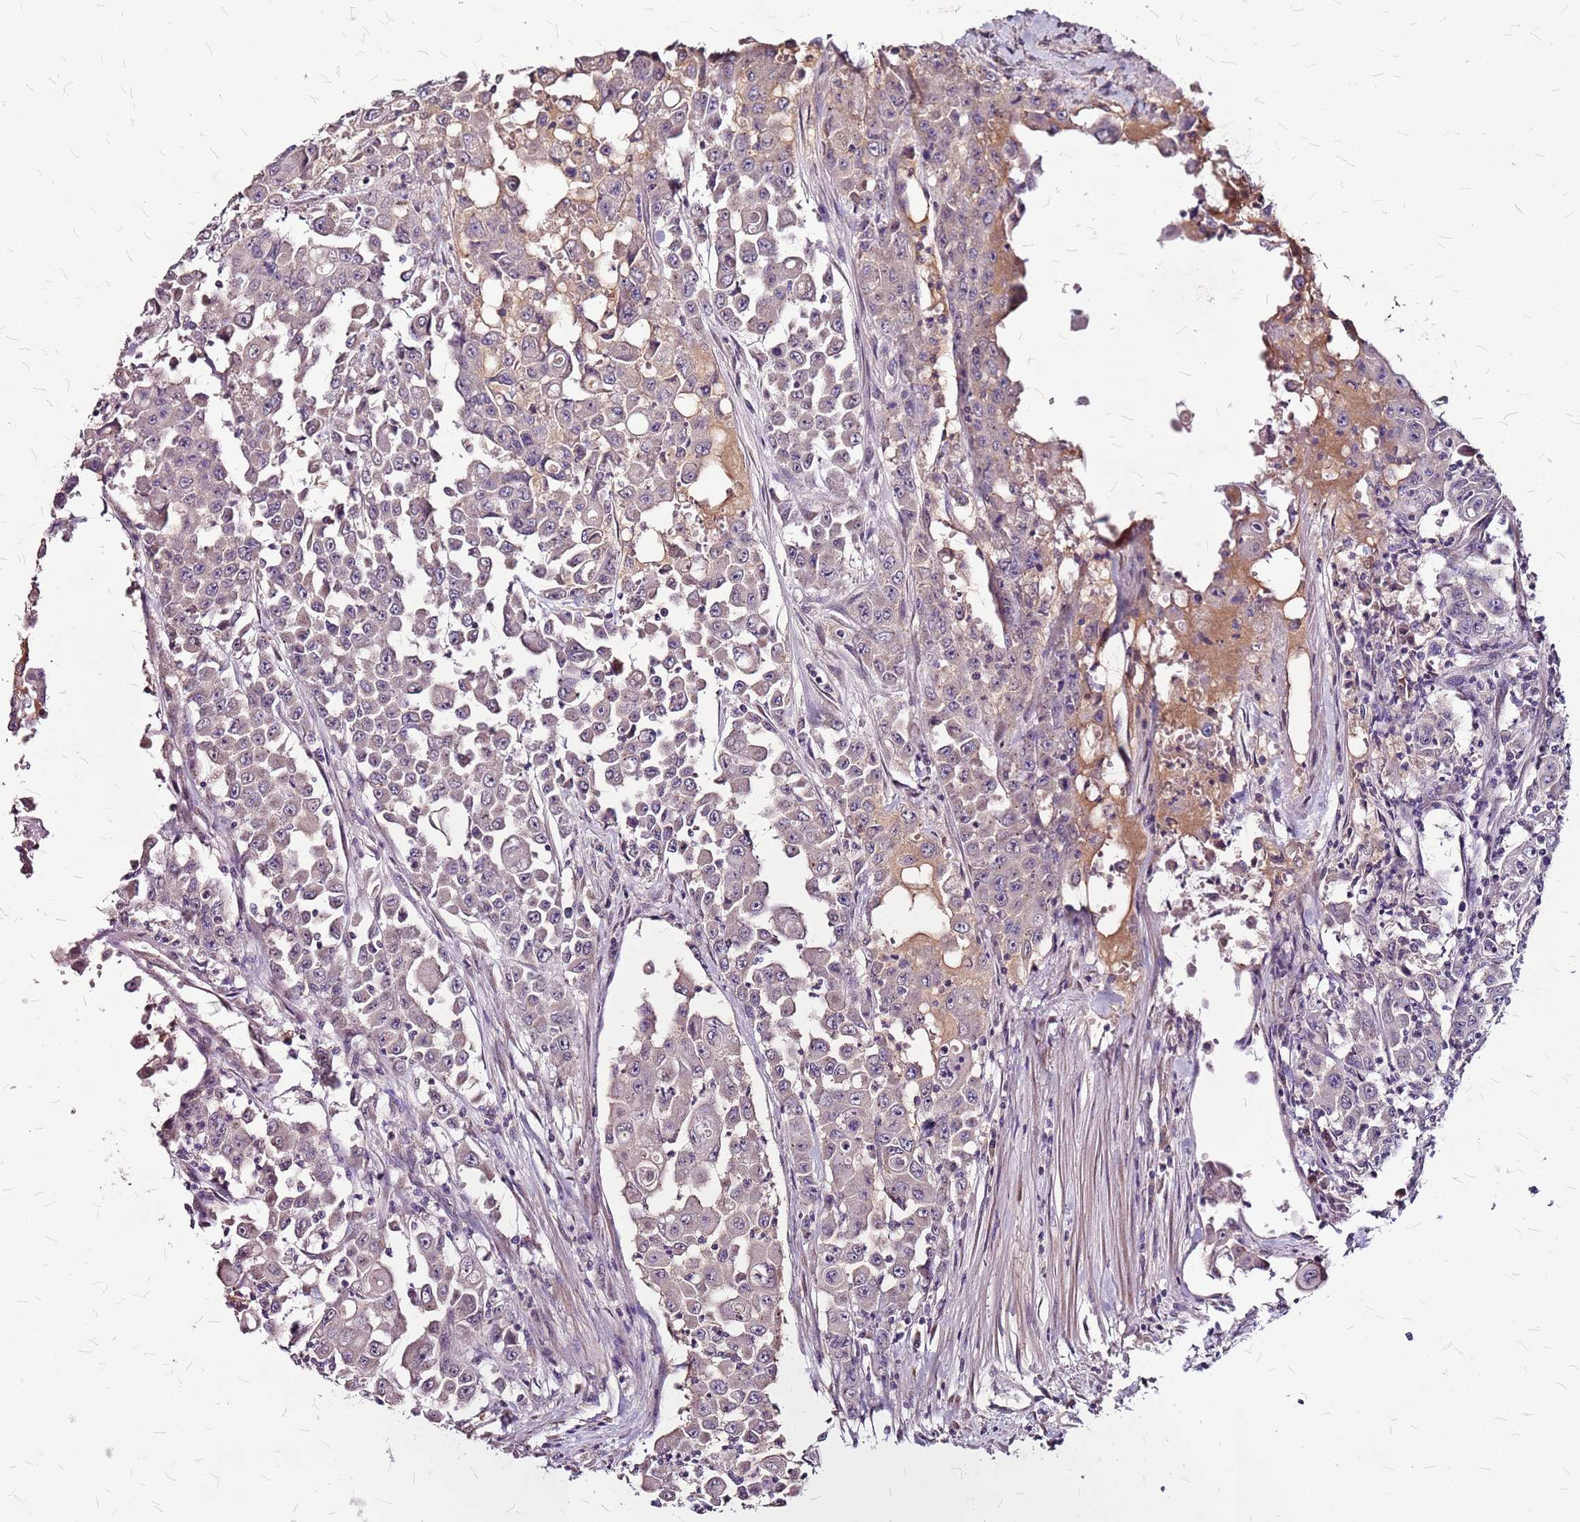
{"staining": {"intensity": "weak", "quantity": "25%-75%", "location": "cytoplasmic/membranous"}, "tissue": "colorectal cancer", "cell_type": "Tumor cells", "image_type": "cancer", "snomed": [{"axis": "morphology", "description": "Adenocarcinoma, NOS"}, {"axis": "topography", "description": "Colon"}], "caption": "Protein expression analysis of colorectal adenocarcinoma demonstrates weak cytoplasmic/membranous expression in approximately 25%-75% of tumor cells. The protein is shown in brown color, while the nuclei are stained blue.", "gene": "DCDC2C", "patient": {"sex": "male", "age": 51}}